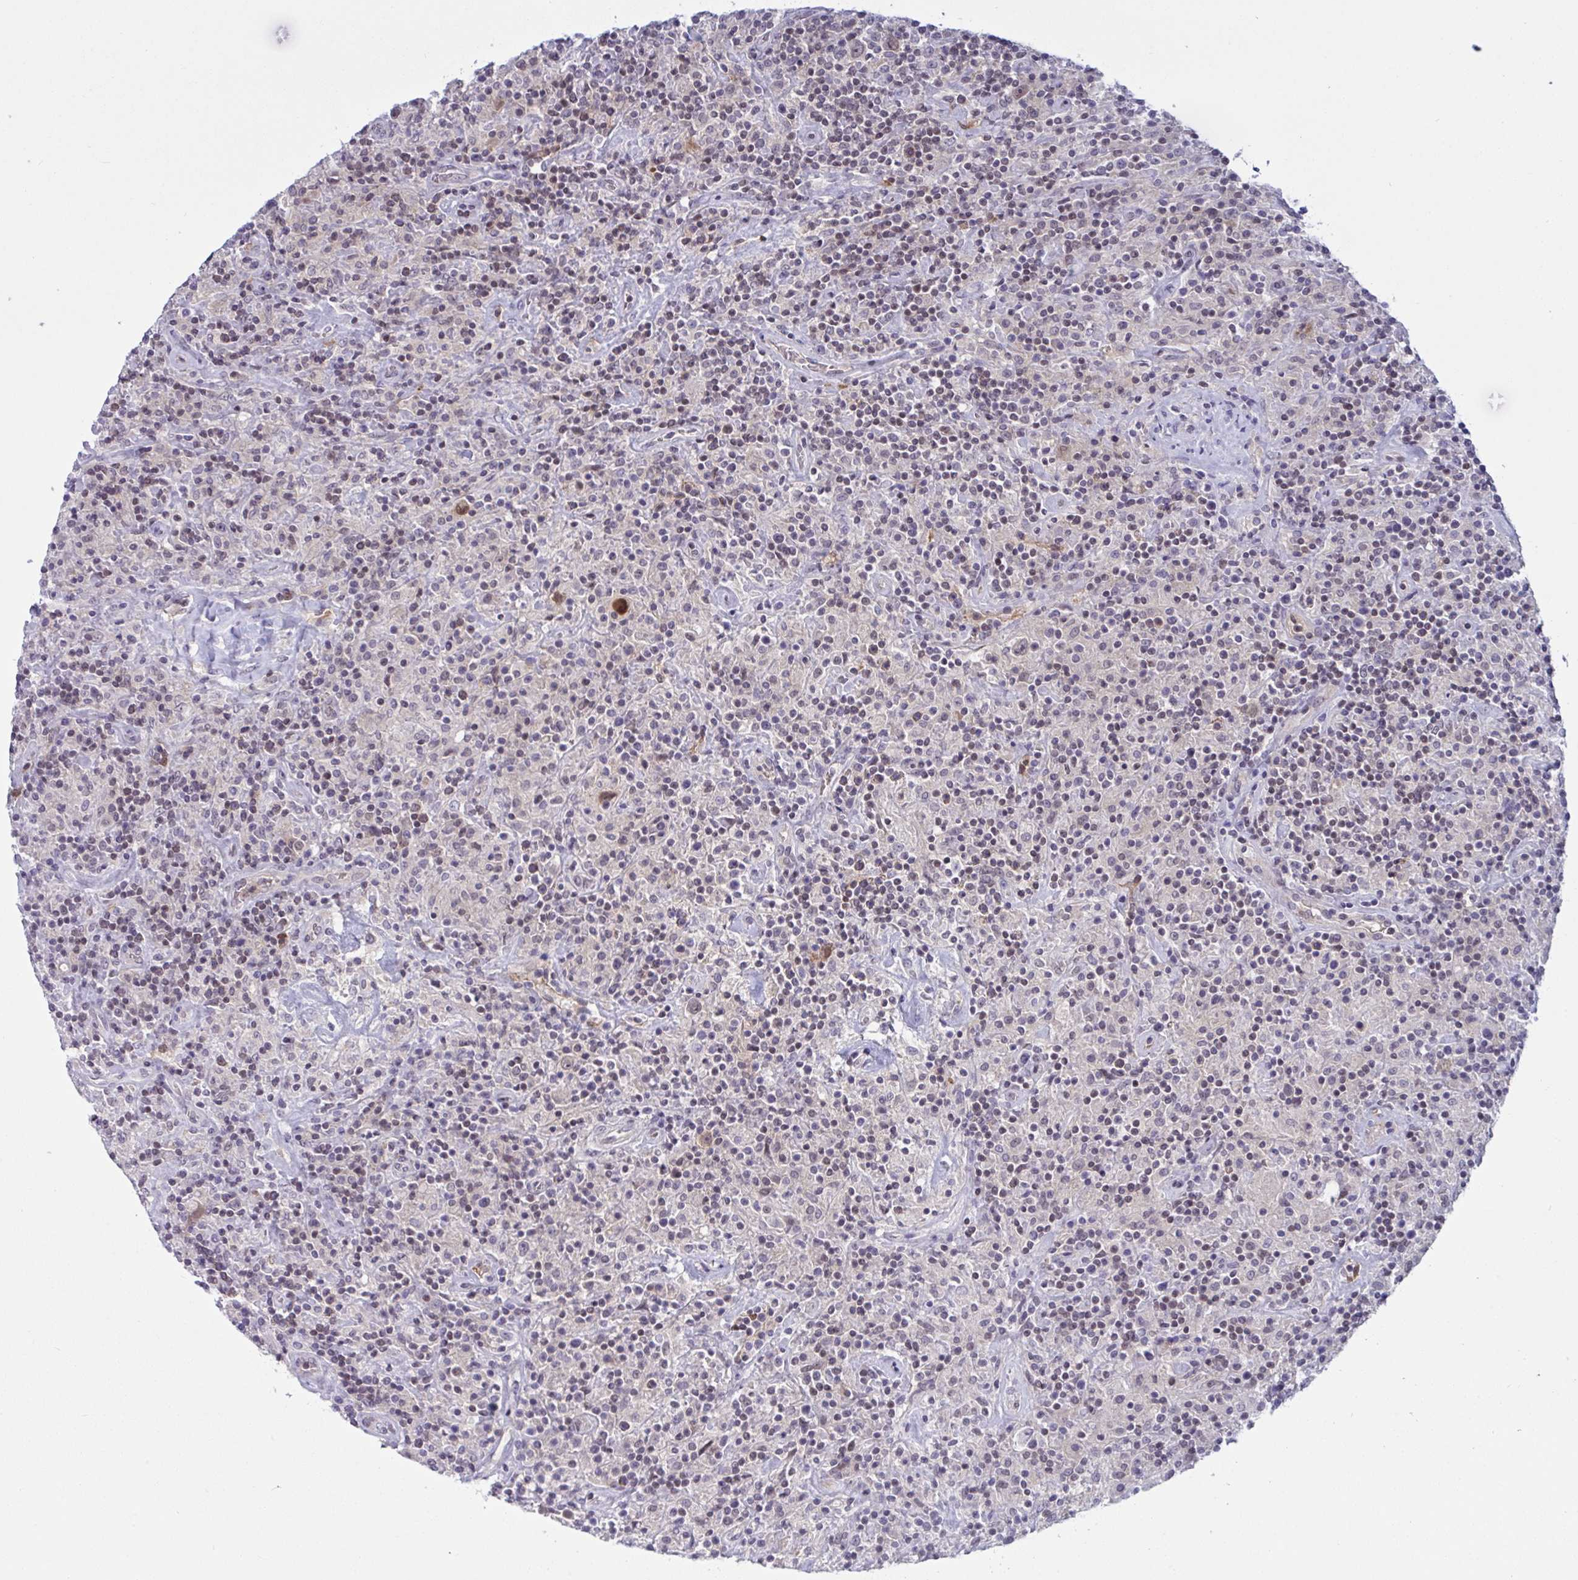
{"staining": {"intensity": "weak", "quantity": "25%-75%", "location": "cytoplasmic/membranous,nuclear"}, "tissue": "lymphoma", "cell_type": "Tumor cells", "image_type": "cancer", "snomed": [{"axis": "morphology", "description": "Hodgkin's disease, NOS"}, {"axis": "topography", "description": "Lymph node"}], "caption": "Lymphoma stained with a brown dye displays weak cytoplasmic/membranous and nuclear positive positivity in about 25%-75% of tumor cells.", "gene": "TSN", "patient": {"sex": "male", "age": 70}}